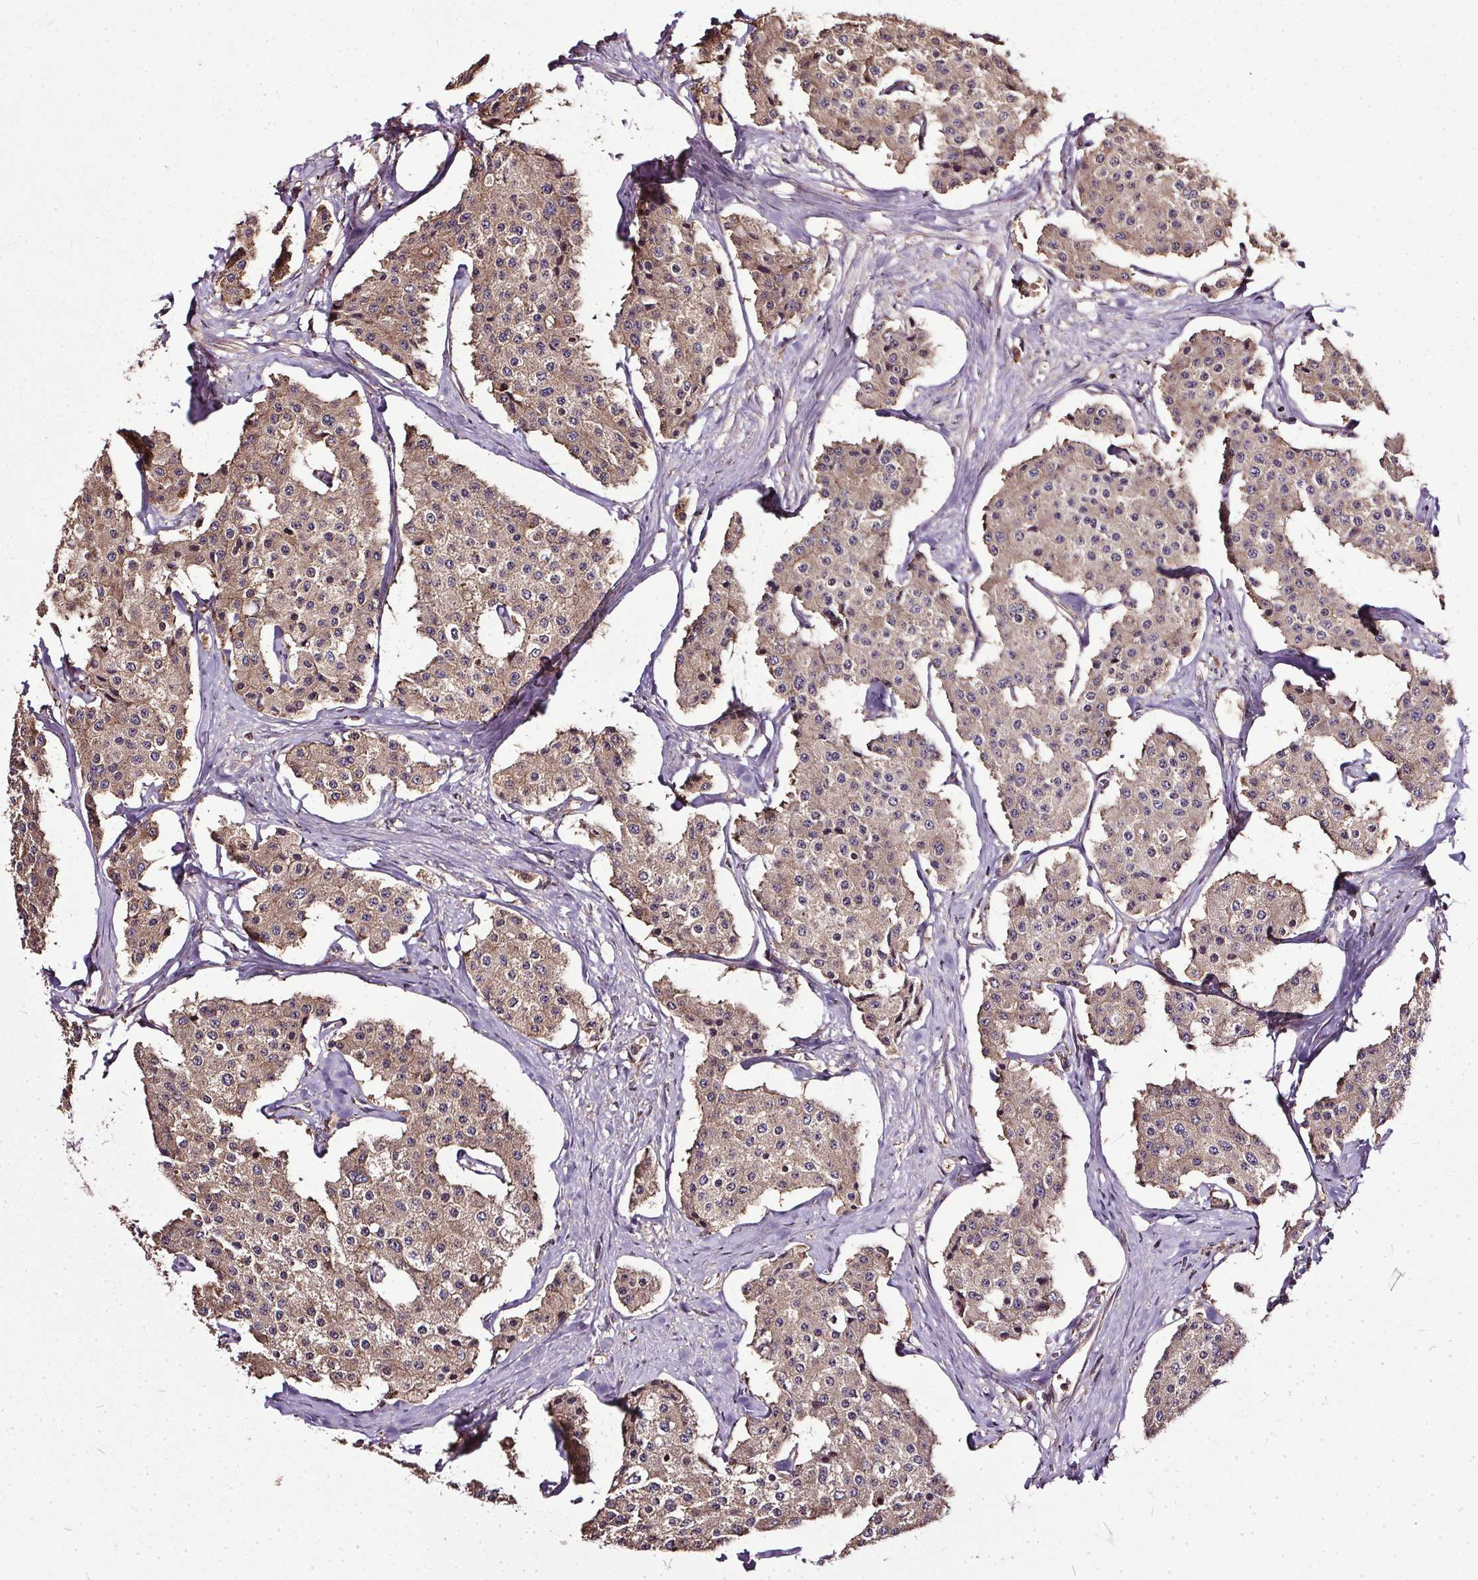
{"staining": {"intensity": "weak", "quantity": ">75%", "location": "cytoplasmic/membranous"}, "tissue": "carcinoid", "cell_type": "Tumor cells", "image_type": "cancer", "snomed": [{"axis": "morphology", "description": "Carcinoid, malignant, NOS"}, {"axis": "topography", "description": "Small intestine"}], "caption": "Brown immunohistochemical staining in carcinoid (malignant) displays weak cytoplasmic/membranous staining in about >75% of tumor cells. The staining is performed using DAB brown chromogen to label protein expression. The nuclei are counter-stained blue using hematoxylin.", "gene": "EIF2S1", "patient": {"sex": "female", "age": 65}}